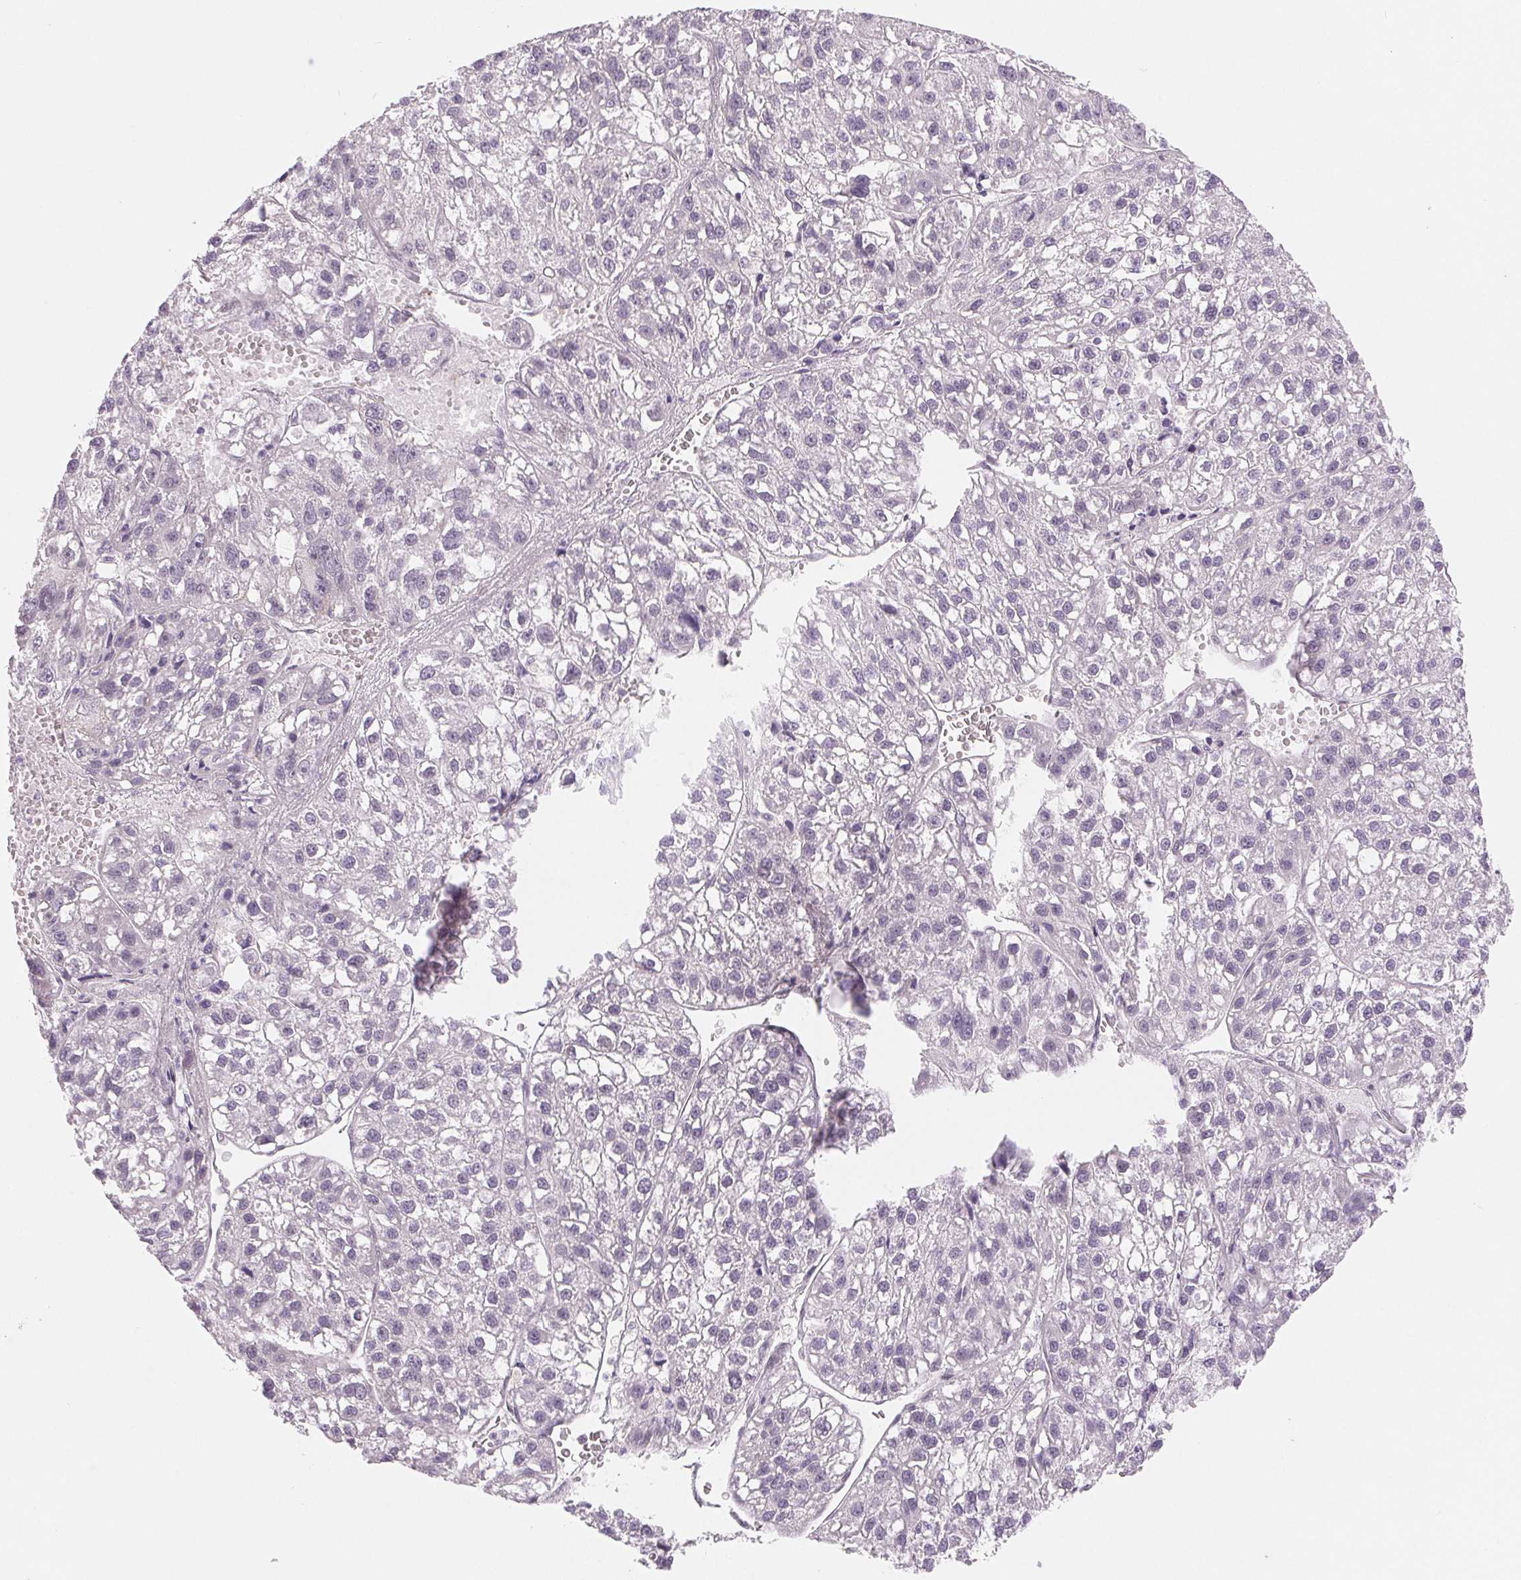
{"staining": {"intensity": "negative", "quantity": "none", "location": "none"}, "tissue": "liver cancer", "cell_type": "Tumor cells", "image_type": "cancer", "snomed": [{"axis": "morphology", "description": "Carcinoma, Hepatocellular, NOS"}, {"axis": "topography", "description": "Liver"}], "caption": "The histopathology image exhibits no significant staining in tumor cells of liver cancer.", "gene": "CFC1", "patient": {"sex": "female", "age": 70}}